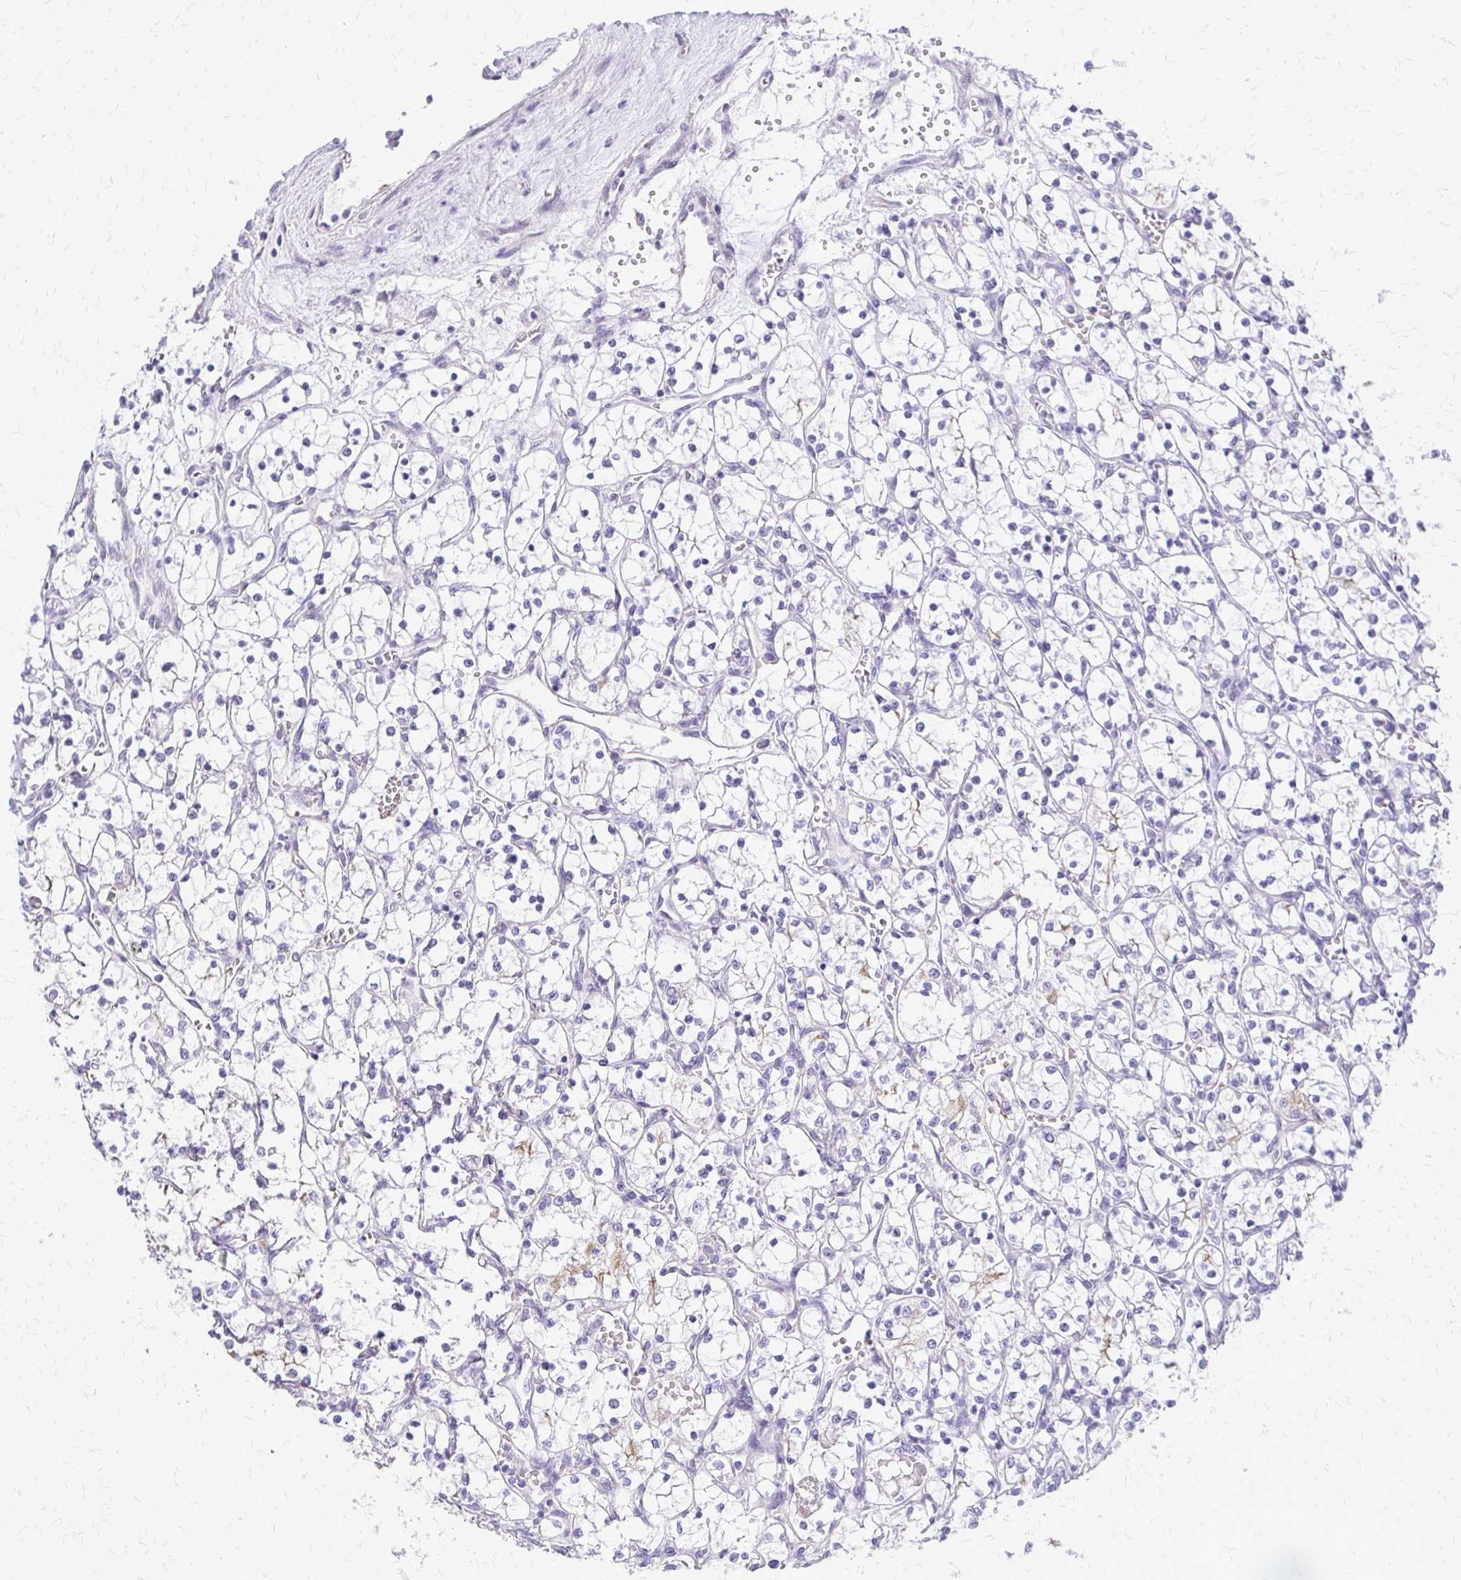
{"staining": {"intensity": "negative", "quantity": "none", "location": "none"}, "tissue": "renal cancer", "cell_type": "Tumor cells", "image_type": "cancer", "snomed": [{"axis": "morphology", "description": "Adenocarcinoma, NOS"}, {"axis": "topography", "description": "Kidney"}], "caption": "Photomicrograph shows no significant protein expression in tumor cells of renal cancer (adenocarcinoma).", "gene": "EPYC", "patient": {"sex": "female", "age": 69}}